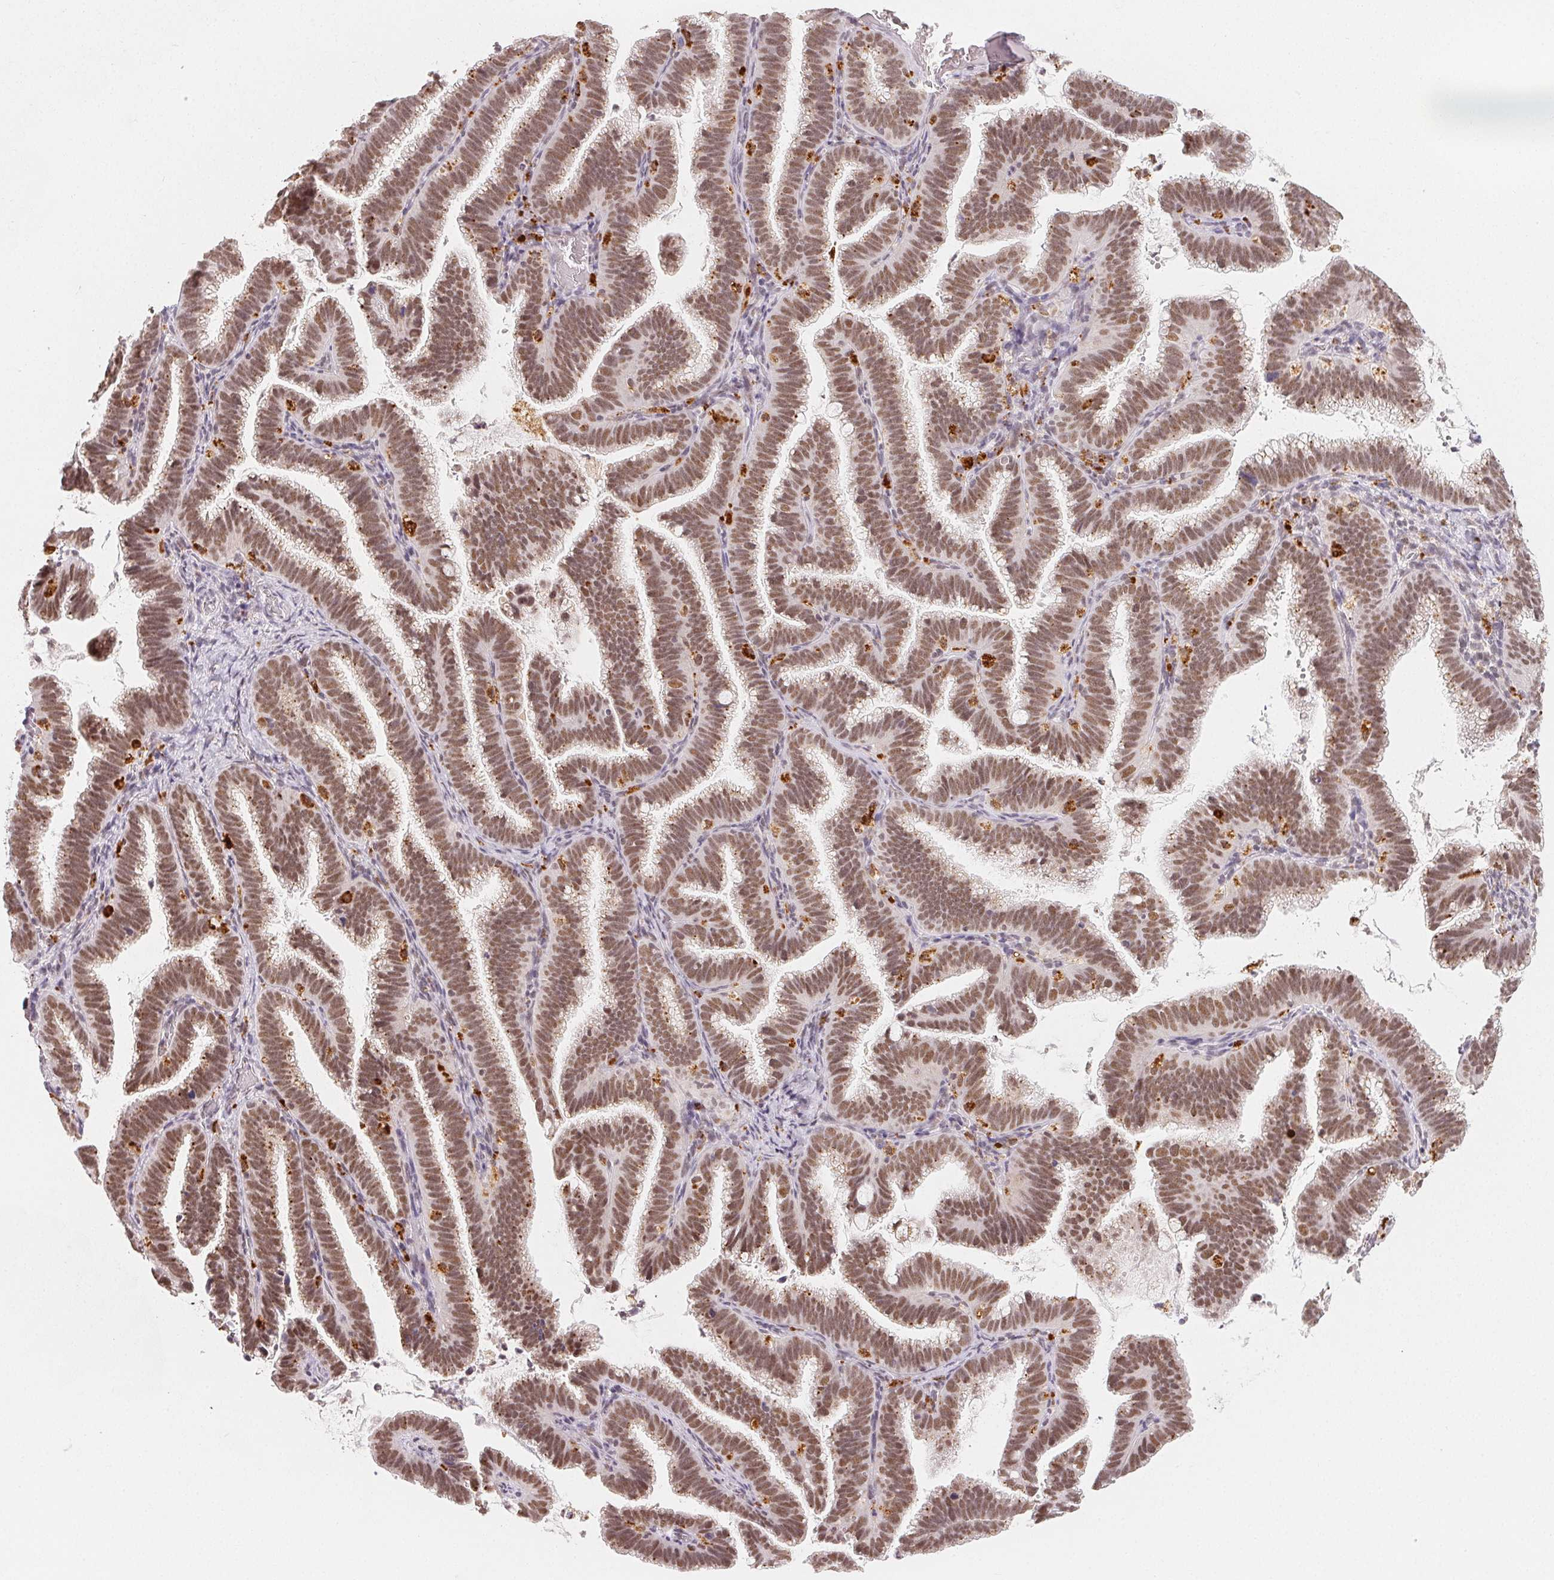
{"staining": {"intensity": "moderate", "quantity": ">75%", "location": "nuclear"}, "tissue": "cervical cancer", "cell_type": "Tumor cells", "image_type": "cancer", "snomed": [{"axis": "morphology", "description": "Adenocarcinoma, NOS"}, {"axis": "topography", "description": "Cervix"}], "caption": "An immunohistochemistry (IHC) histopathology image of tumor tissue is shown. Protein staining in brown labels moderate nuclear positivity in adenocarcinoma (cervical) within tumor cells.", "gene": "NXF3", "patient": {"sex": "female", "age": 61}}